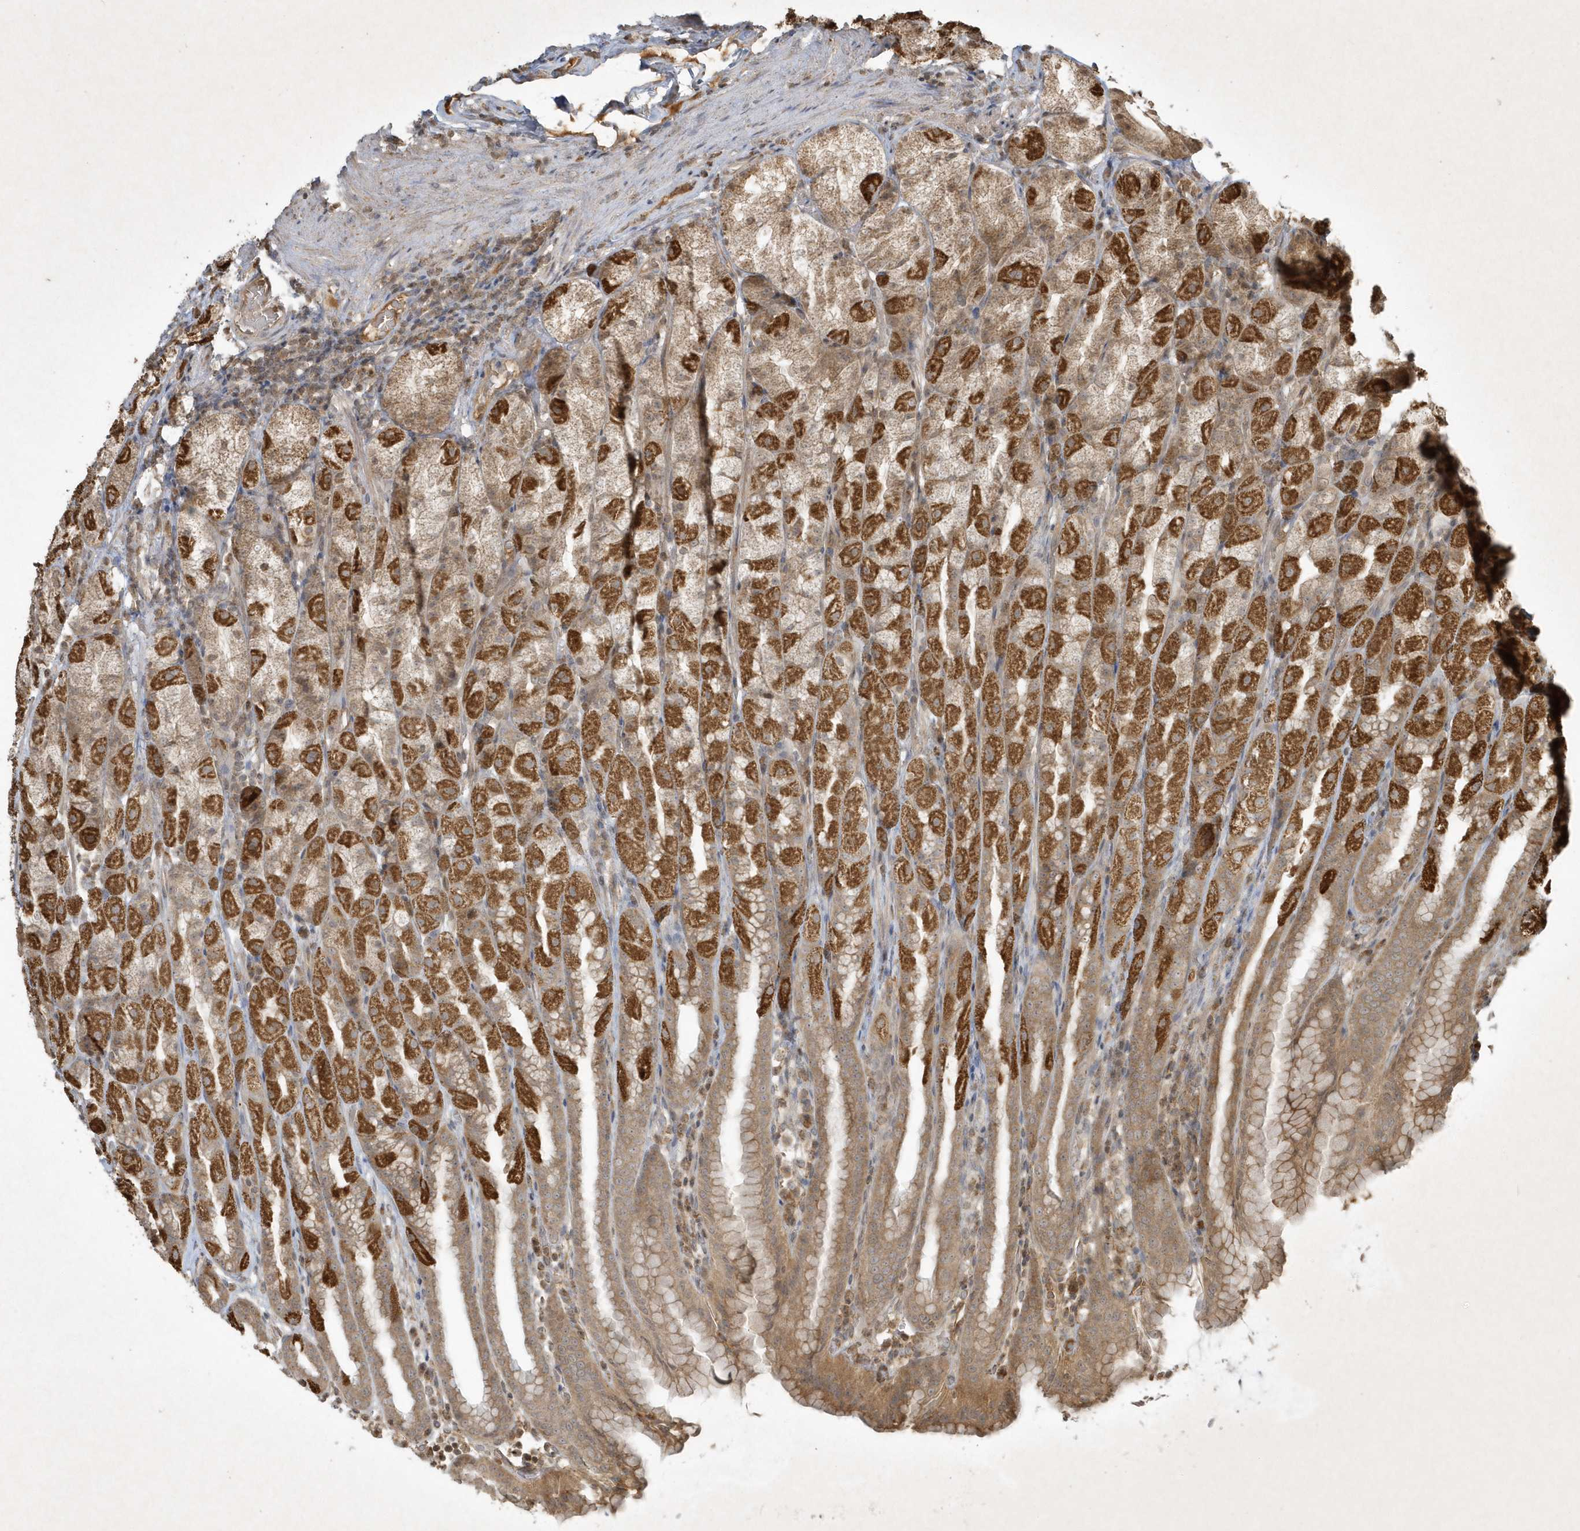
{"staining": {"intensity": "moderate", "quantity": ">75%", "location": "cytoplasmic/membranous"}, "tissue": "stomach", "cell_type": "Glandular cells", "image_type": "normal", "snomed": [{"axis": "morphology", "description": "Normal tissue, NOS"}, {"axis": "topography", "description": "Stomach, upper"}], "caption": "The micrograph reveals a brown stain indicating the presence of a protein in the cytoplasmic/membranous of glandular cells in stomach. The protein is stained brown, and the nuclei are stained in blue (DAB IHC with brightfield microscopy, high magnification).", "gene": "PLTP", "patient": {"sex": "male", "age": 68}}